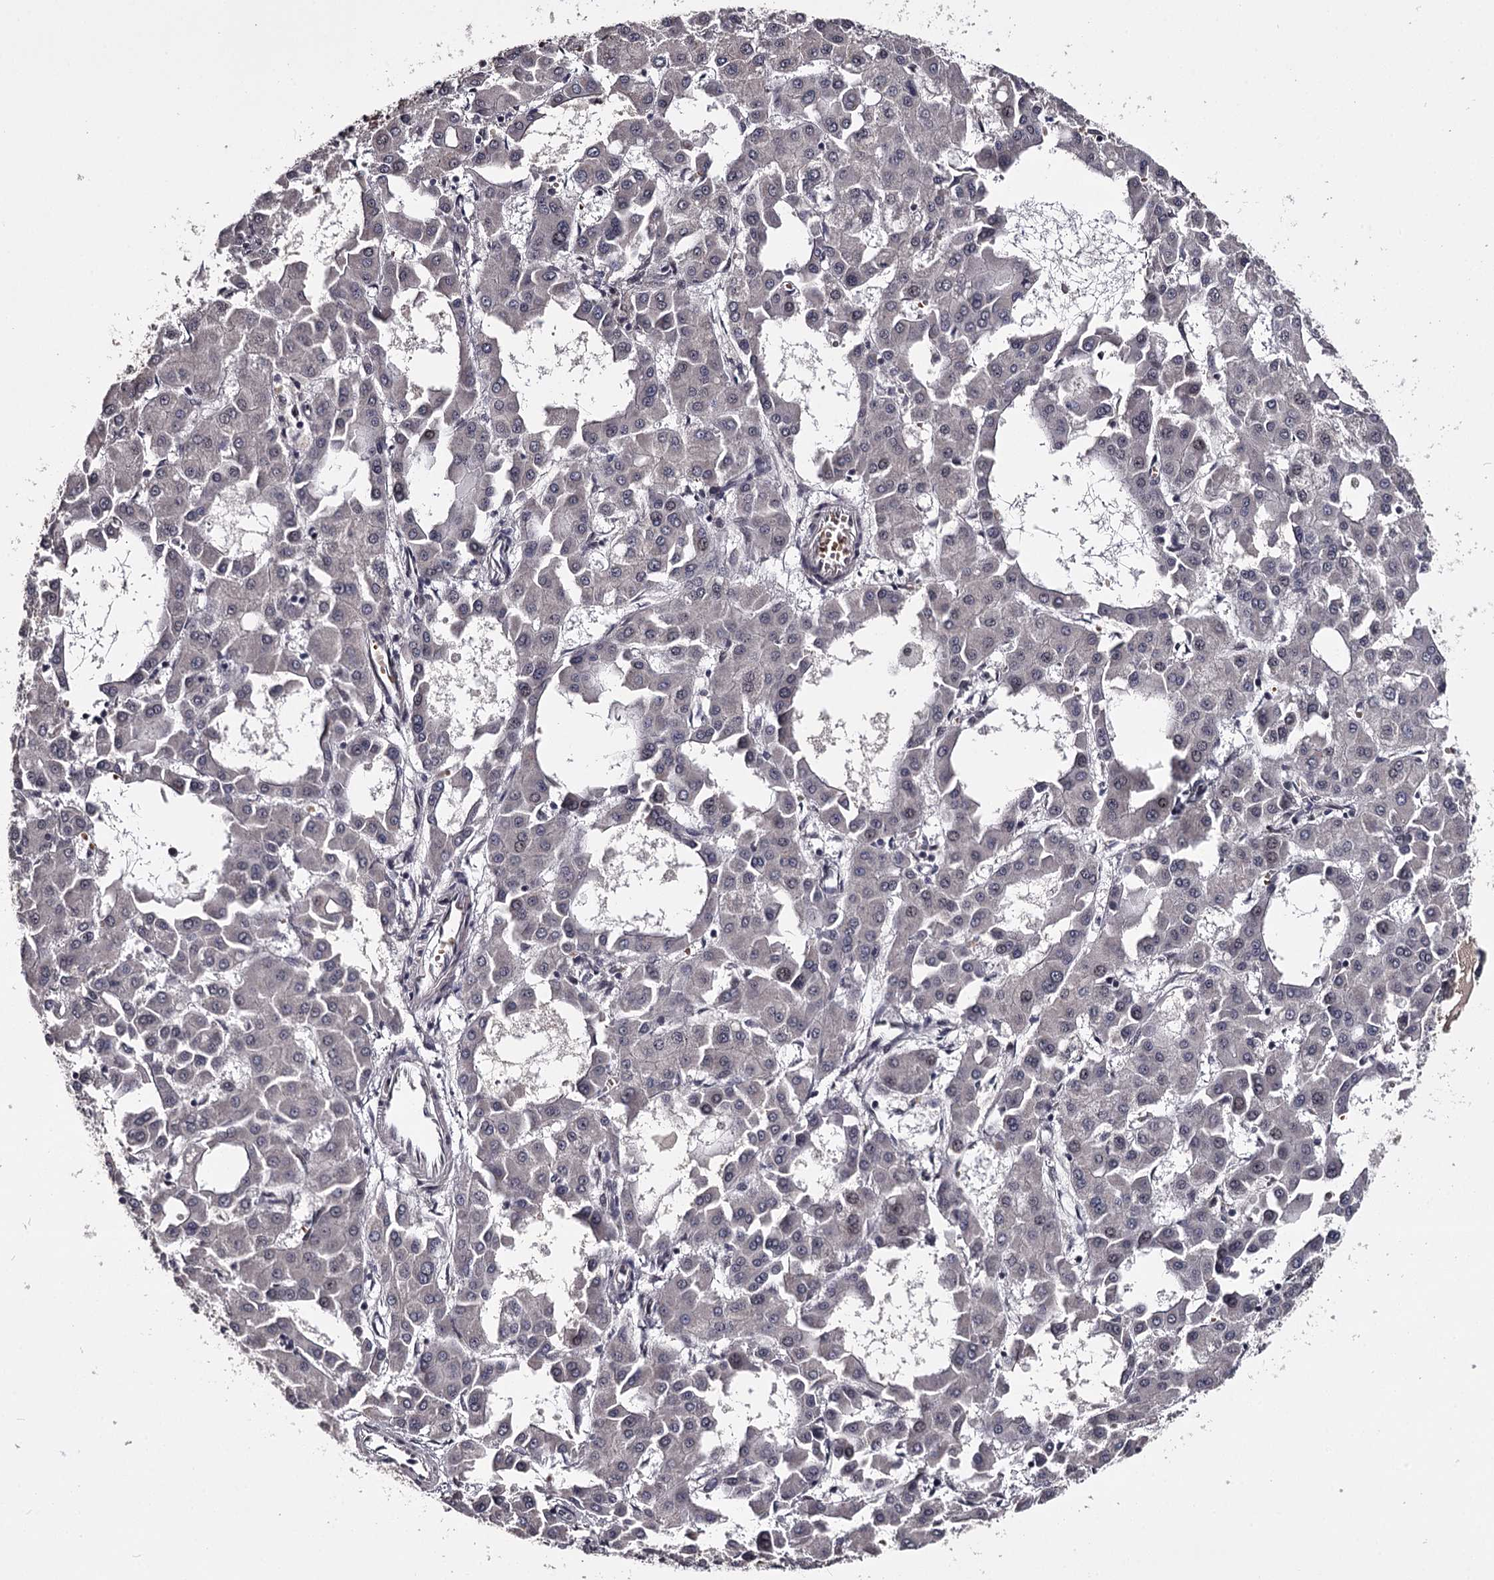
{"staining": {"intensity": "negative", "quantity": "none", "location": "none"}, "tissue": "liver cancer", "cell_type": "Tumor cells", "image_type": "cancer", "snomed": [{"axis": "morphology", "description": "Carcinoma, Hepatocellular, NOS"}, {"axis": "topography", "description": "Liver"}], "caption": "Hepatocellular carcinoma (liver) stained for a protein using immunohistochemistry (IHC) demonstrates no expression tumor cells.", "gene": "RNF44", "patient": {"sex": "male", "age": 47}}